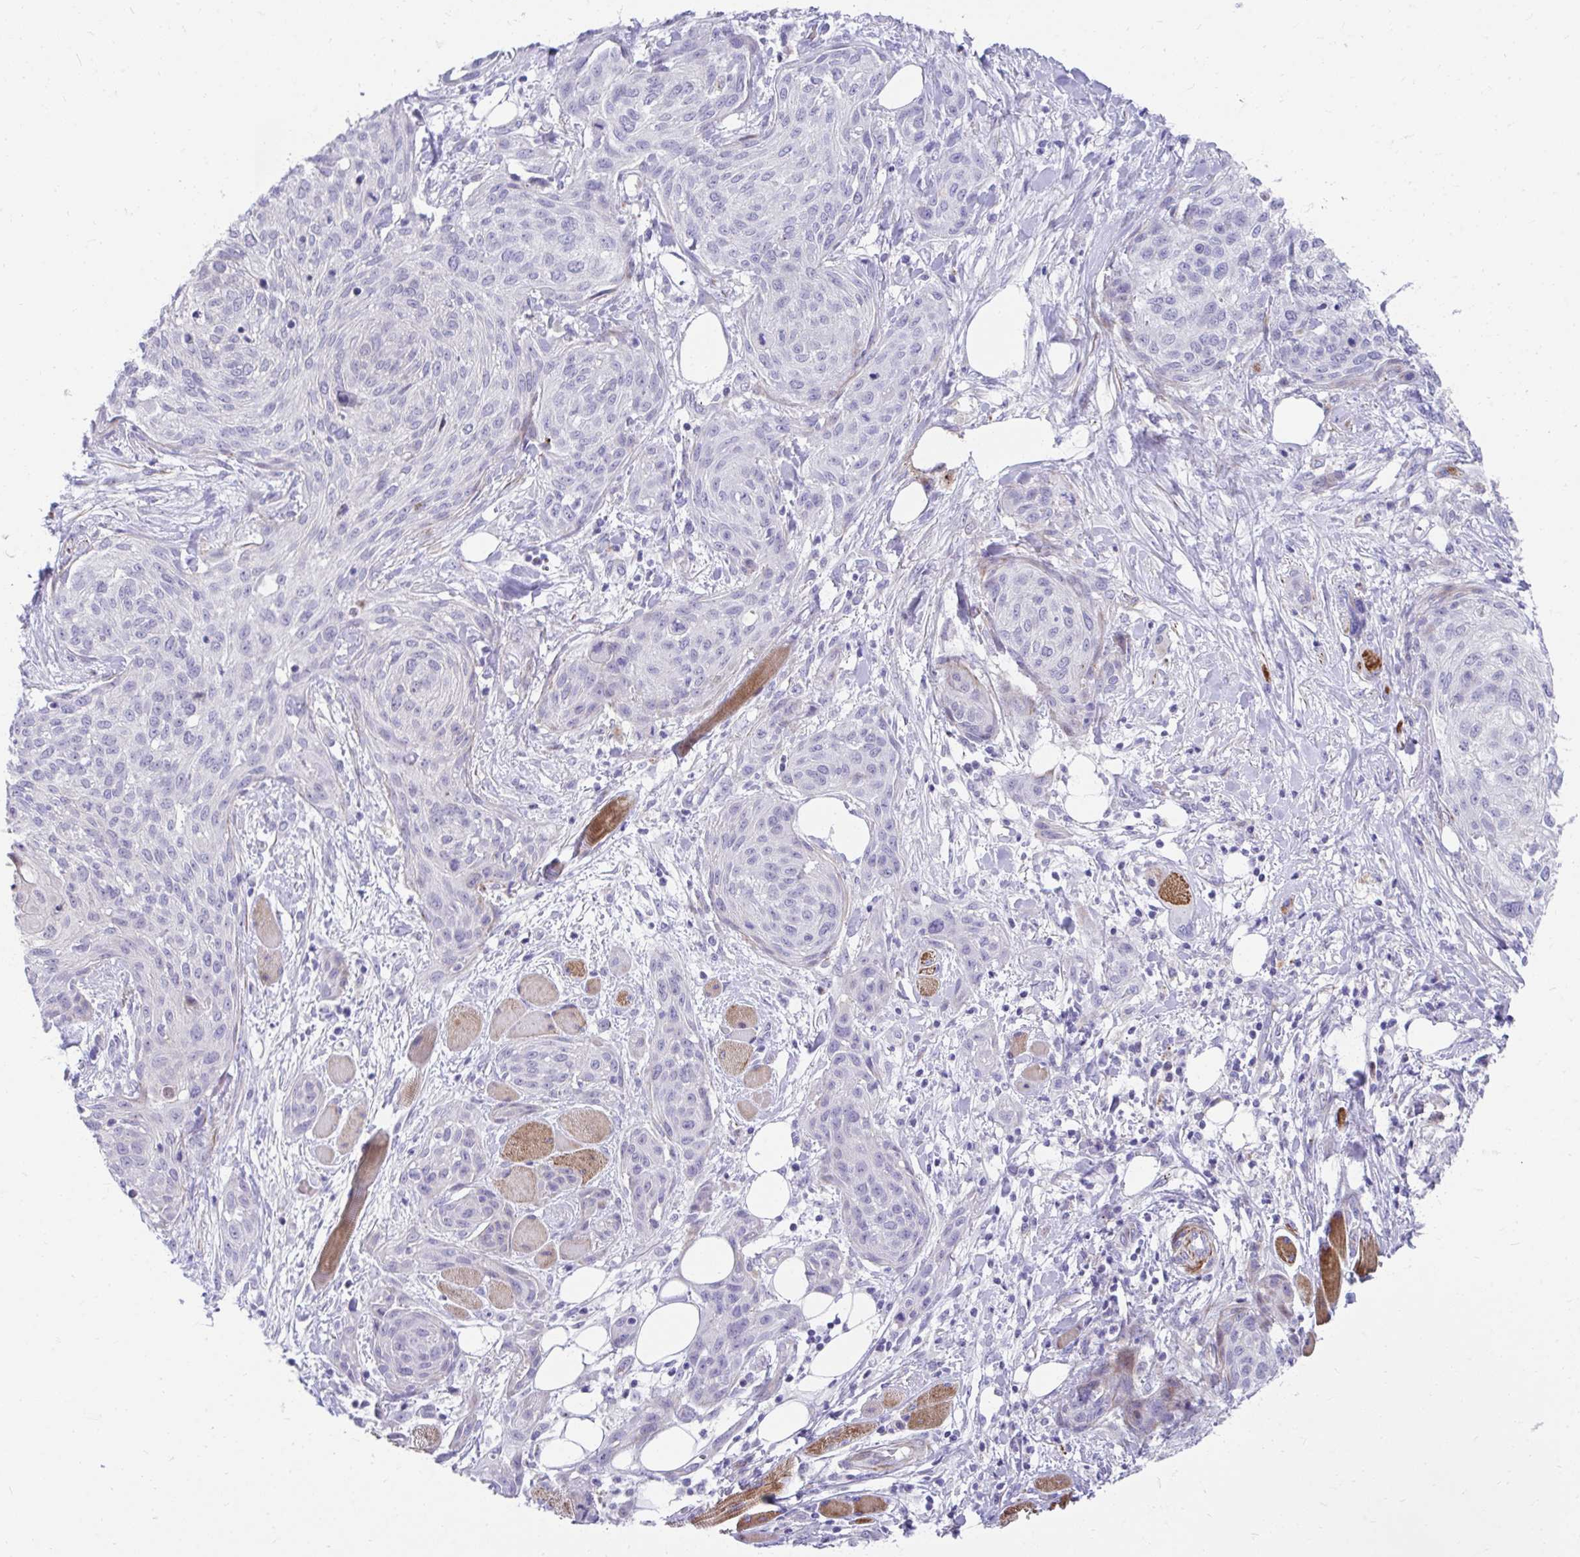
{"staining": {"intensity": "negative", "quantity": "none", "location": "none"}, "tissue": "skin cancer", "cell_type": "Tumor cells", "image_type": "cancer", "snomed": [{"axis": "morphology", "description": "Squamous cell carcinoma, NOS"}, {"axis": "topography", "description": "Skin"}], "caption": "This is an immunohistochemistry (IHC) histopathology image of skin cancer. There is no expression in tumor cells.", "gene": "CSTB", "patient": {"sex": "female", "age": 87}}